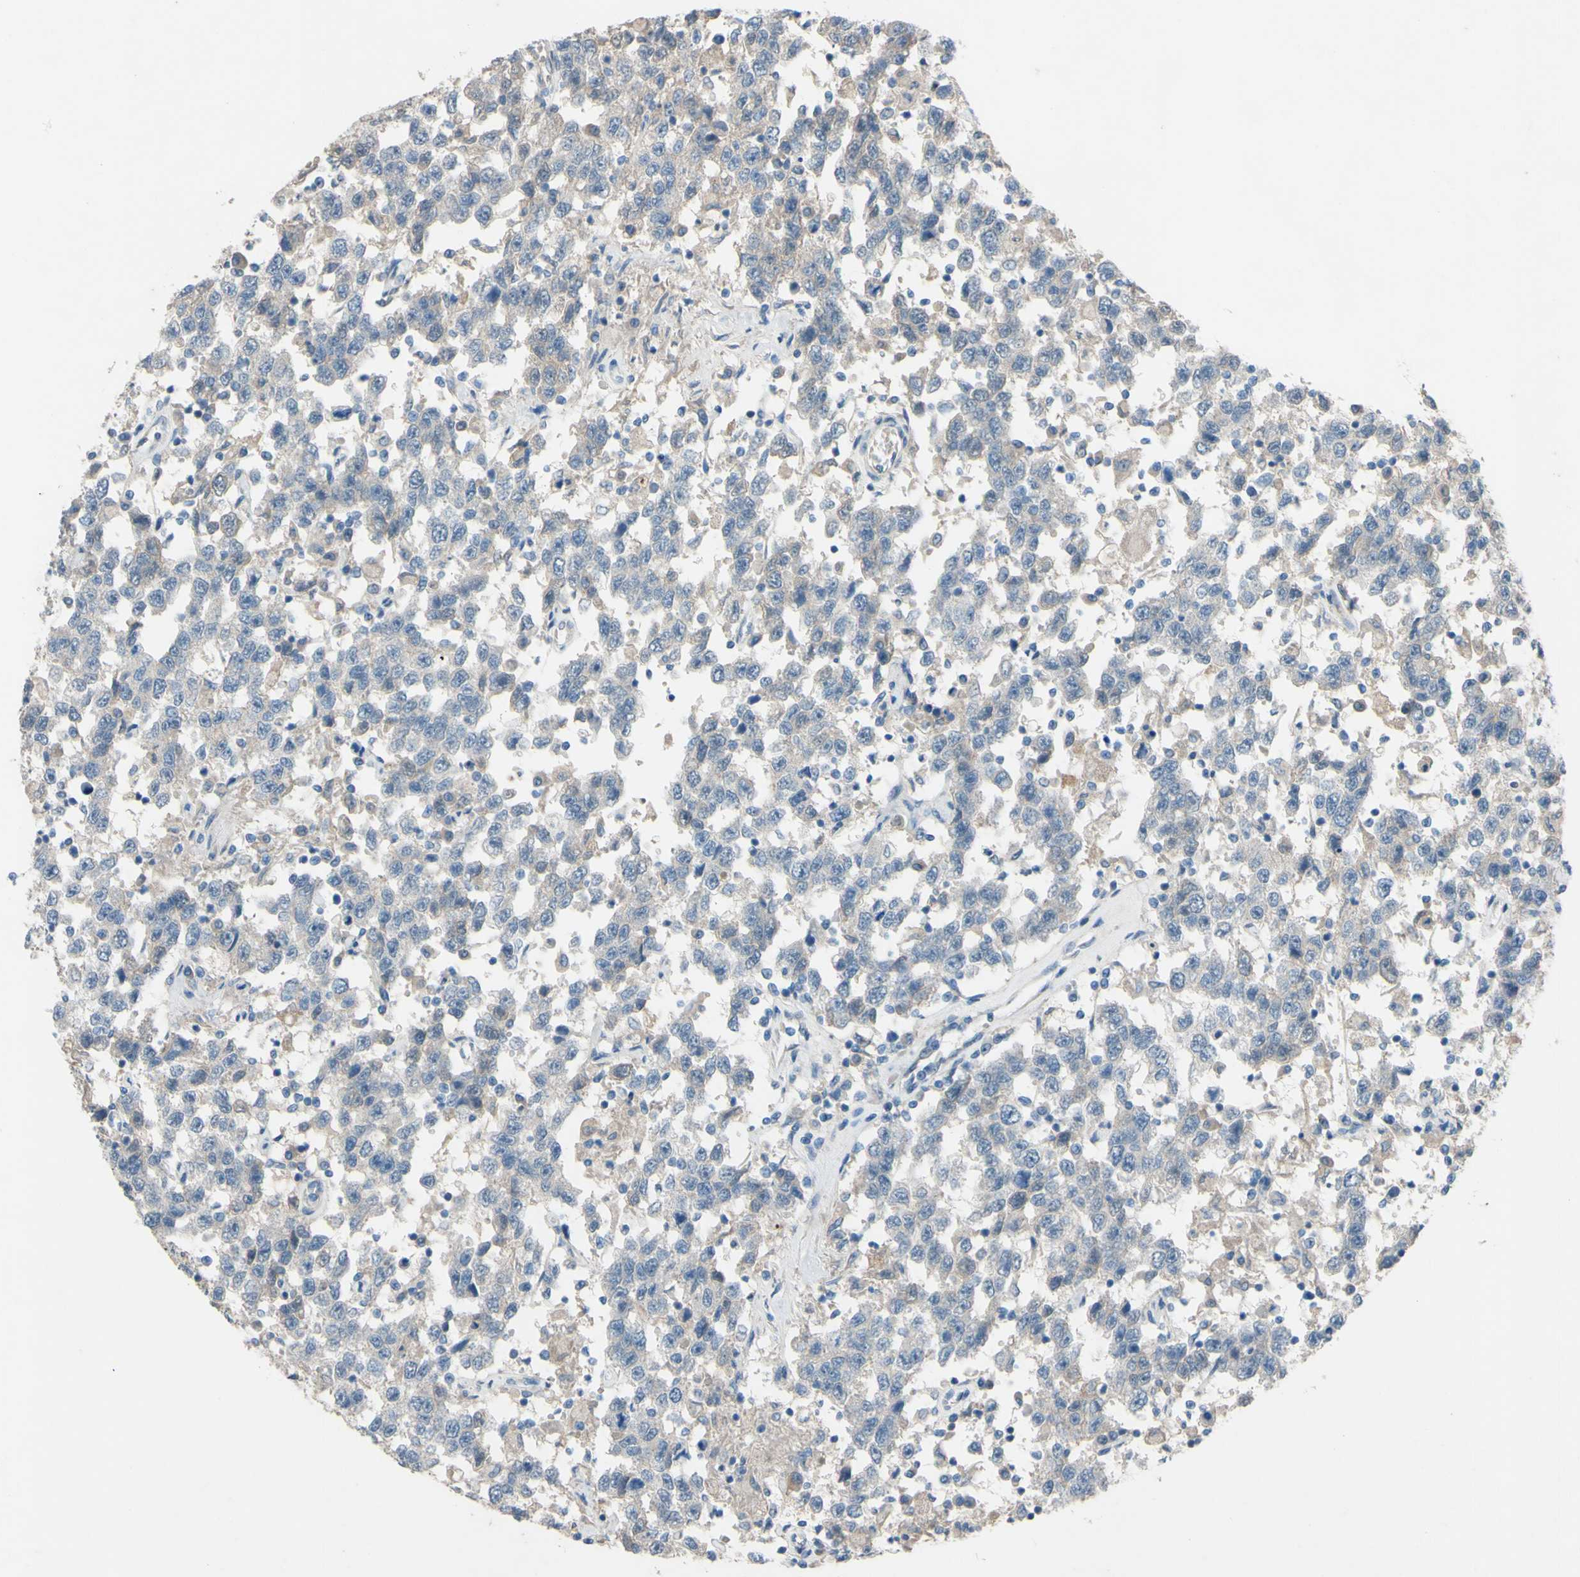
{"staining": {"intensity": "weak", "quantity": "<25%", "location": "cytoplasmic/membranous"}, "tissue": "testis cancer", "cell_type": "Tumor cells", "image_type": "cancer", "snomed": [{"axis": "morphology", "description": "Seminoma, NOS"}, {"axis": "topography", "description": "Testis"}], "caption": "IHC of human testis cancer (seminoma) demonstrates no positivity in tumor cells.", "gene": "CDCP1", "patient": {"sex": "male", "age": 41}}